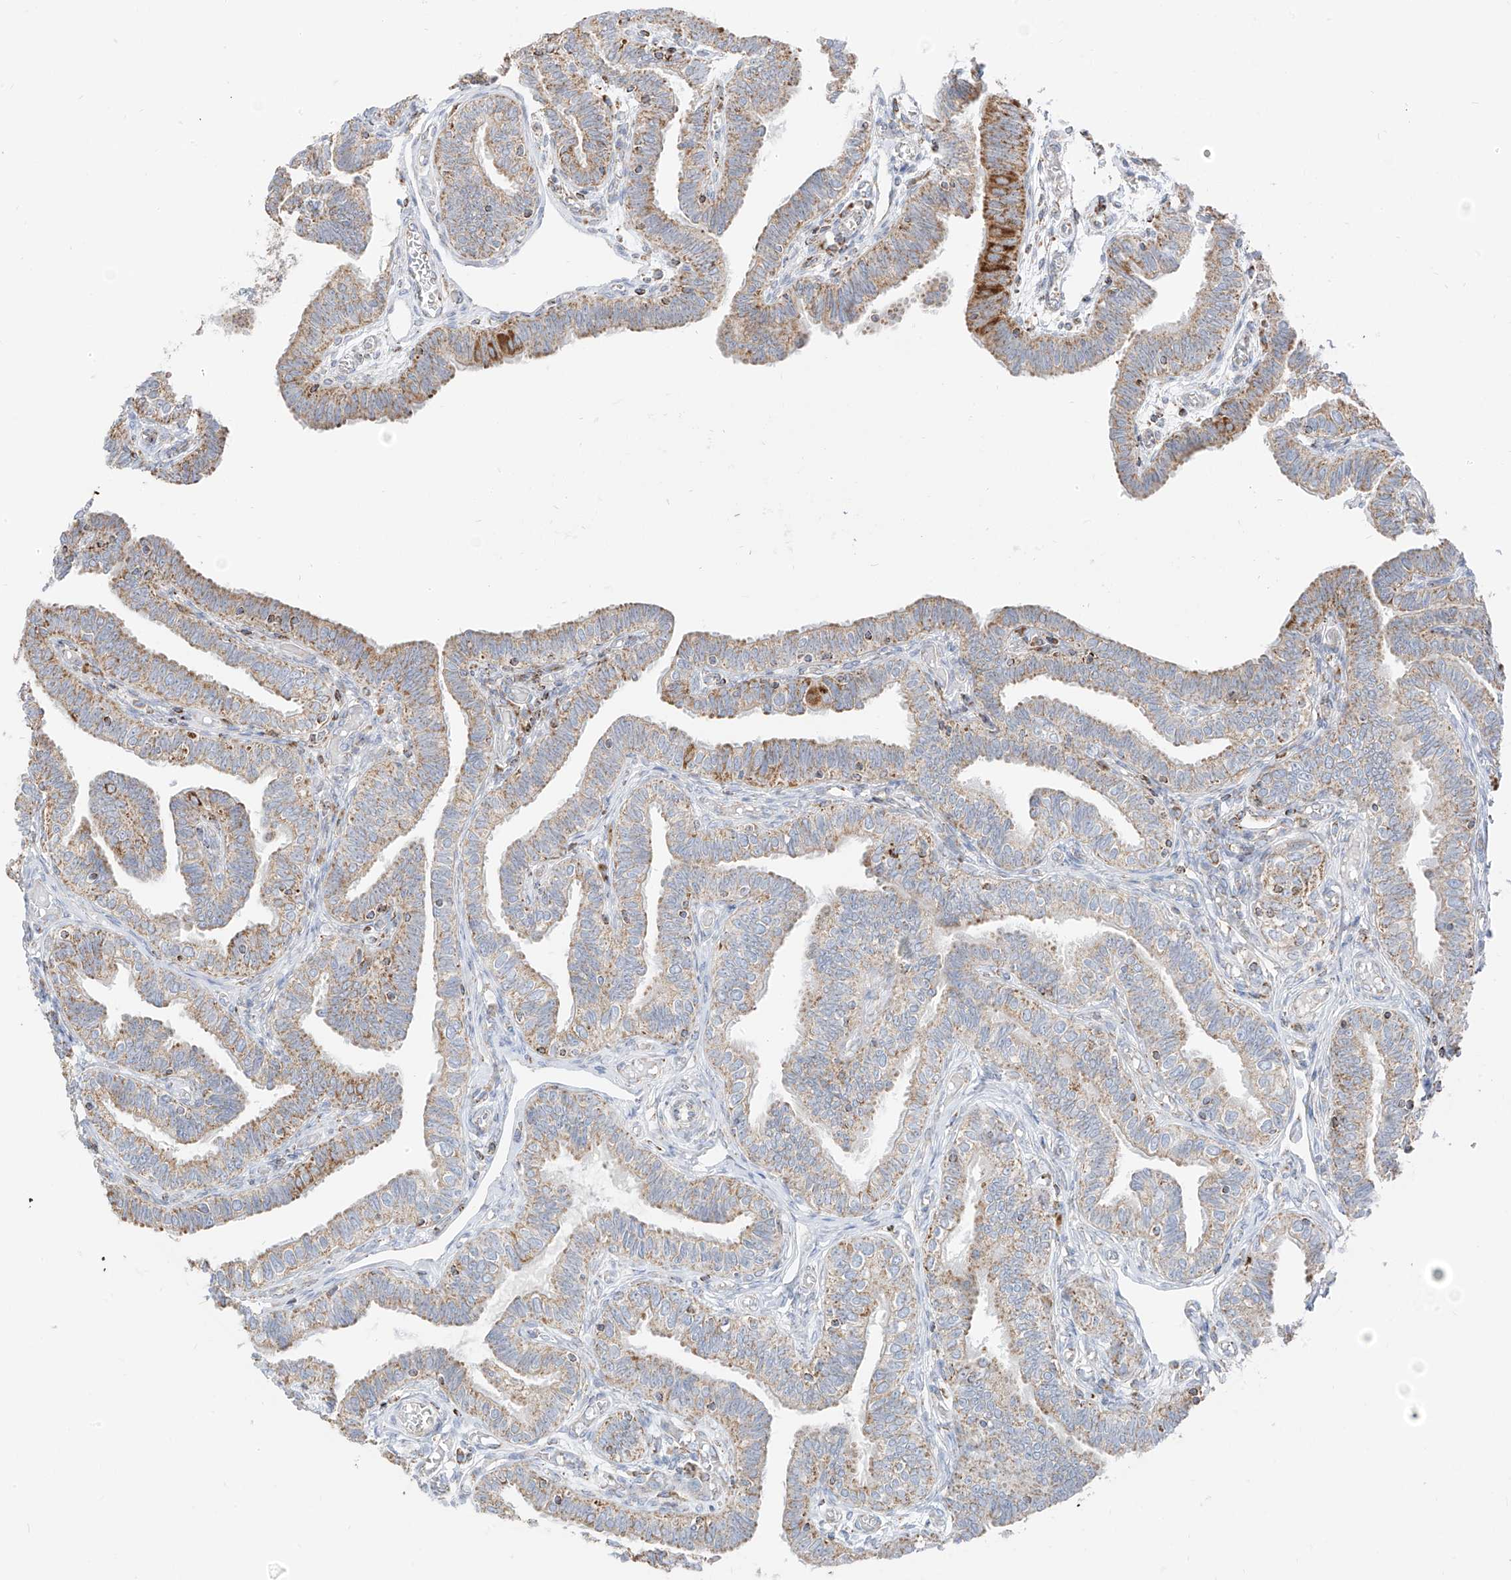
{"staining": {"intensity": "moderate", "quantity": ">75%", "location": "cytoplasmic/membranous"}, "tissue": "fallopian tube", "cell_type": "Glandular cells", "image_type": "normal", "snomed": [{"axis": "morphology", "description": "Normal tissue, NOS"}, {"axis": "topography", "description": "Fallopian tube"}], "caption": "Benign fallopian tube demonstrates moderate cytoplasmic/membranous expression in approximately >75% of glandular cells, visualized by immunohistochemistry. Nuclei are stained in blue.", "gene": "ETHE1", "patient": {"sex": "female", "age": 39}}